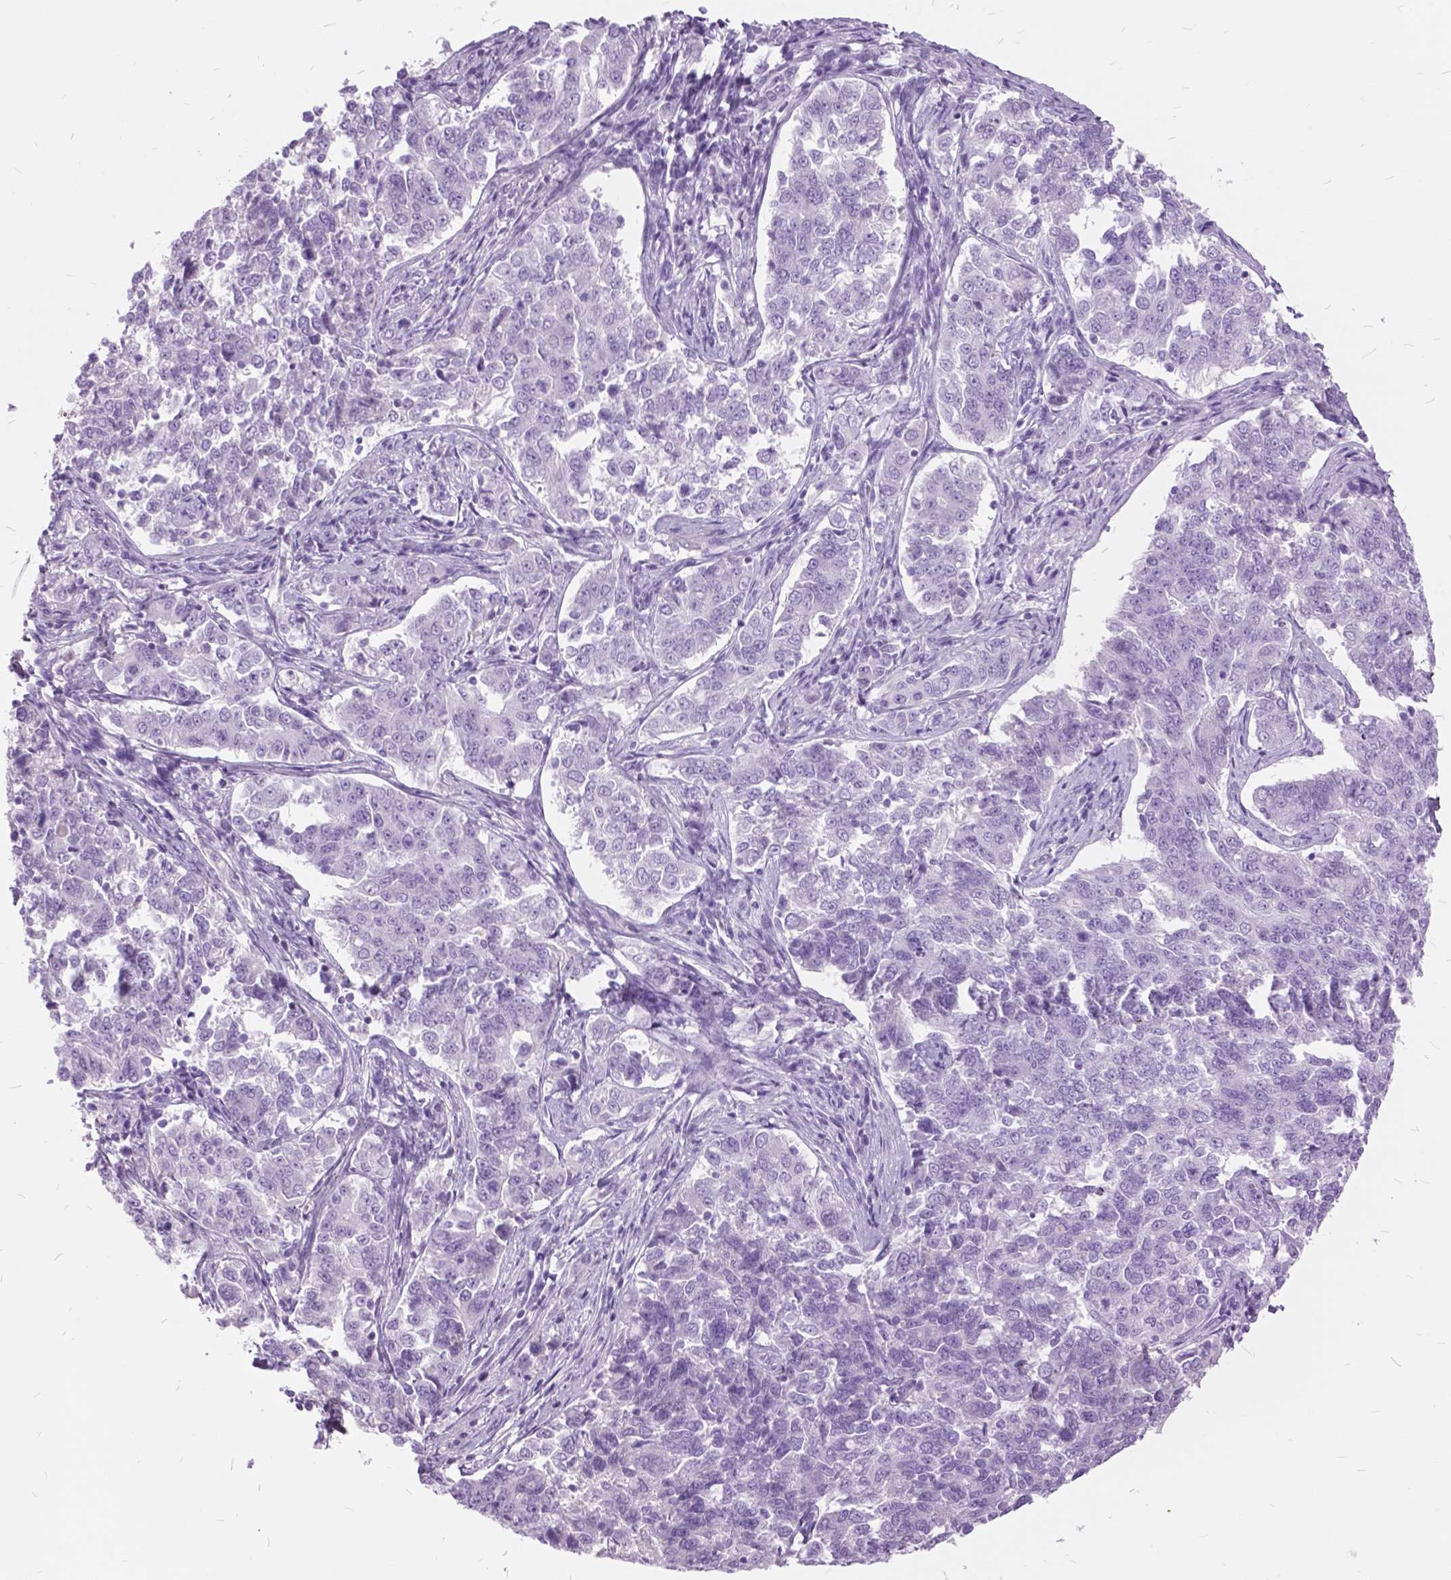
{"staining": {"intensity": "negative", "quantity": "none", "location": "none"}, "tissue": "endometrial cancer", "cell_type": "Tumor cells", "image_type": "cancer", "snomed": [{"axis": "morphology", "description": "Adenocarcinoma, NOS"}, {"axis": "topography", "description": "Endometrium"}], "caption": "A micrograph of endometrial adenocarcinoma stained for a protein displays no brown staining in tumor cells.", "gene": "GDF9", "patient": {"sex": "female", "age": 43}}